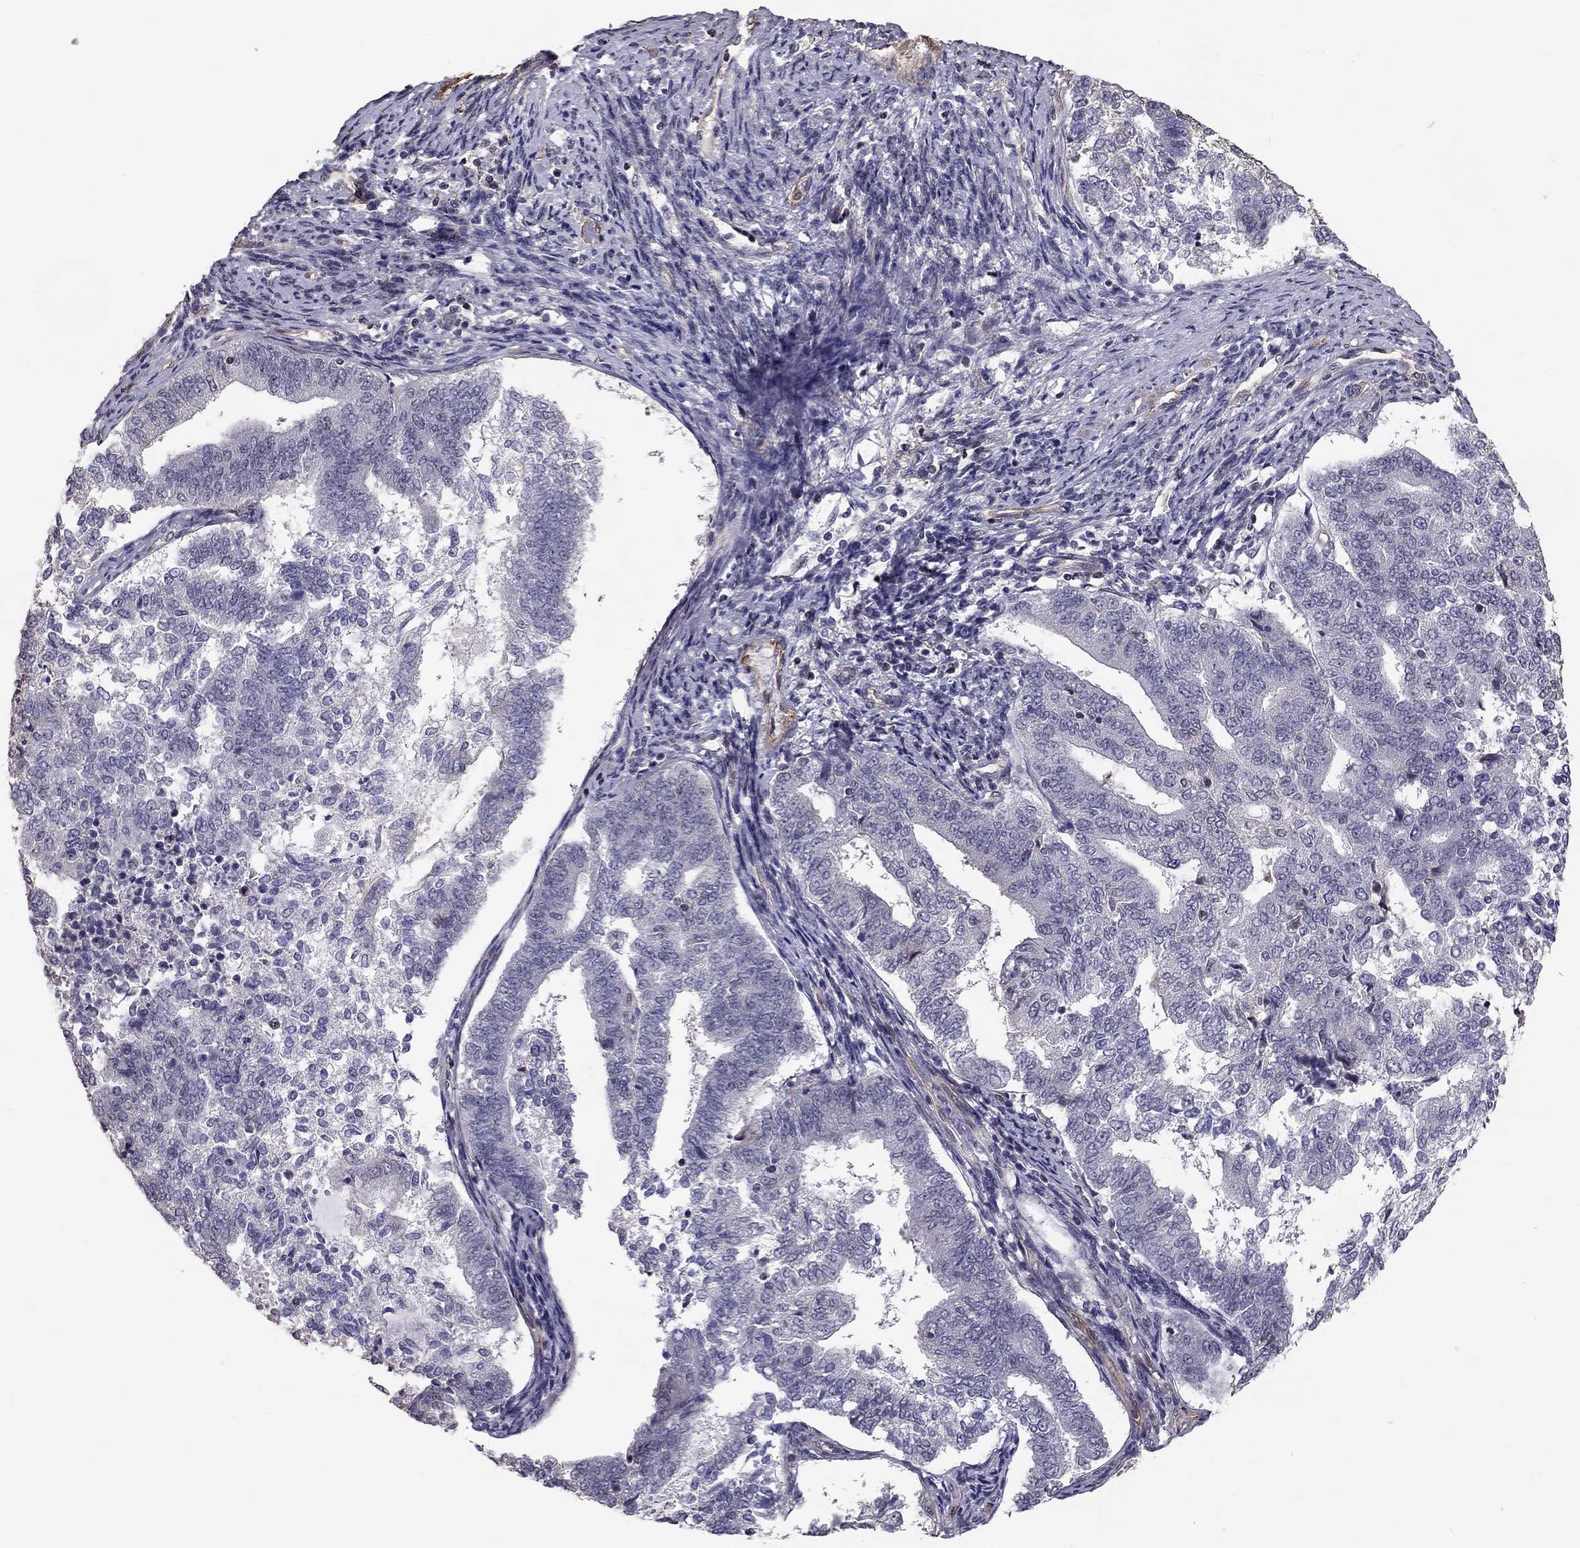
{"staining": {"intensity": "negative", "quantity": "none", "location": "none"}, "tissue": "endometrial cancer", "cell_type": "Tumor cells", "image_type": "cancer", "snomed": [{"axis": "morphology", "description": "Adenocarcinoma, NOS"}, {"axis": "topography", "description": "Endometrium"}], "caption": "Tumor cells are negative for brown protein staining in endometrial cancer.", "gene": "GJB4", "patient": {"sex": "female", "age": 65}}